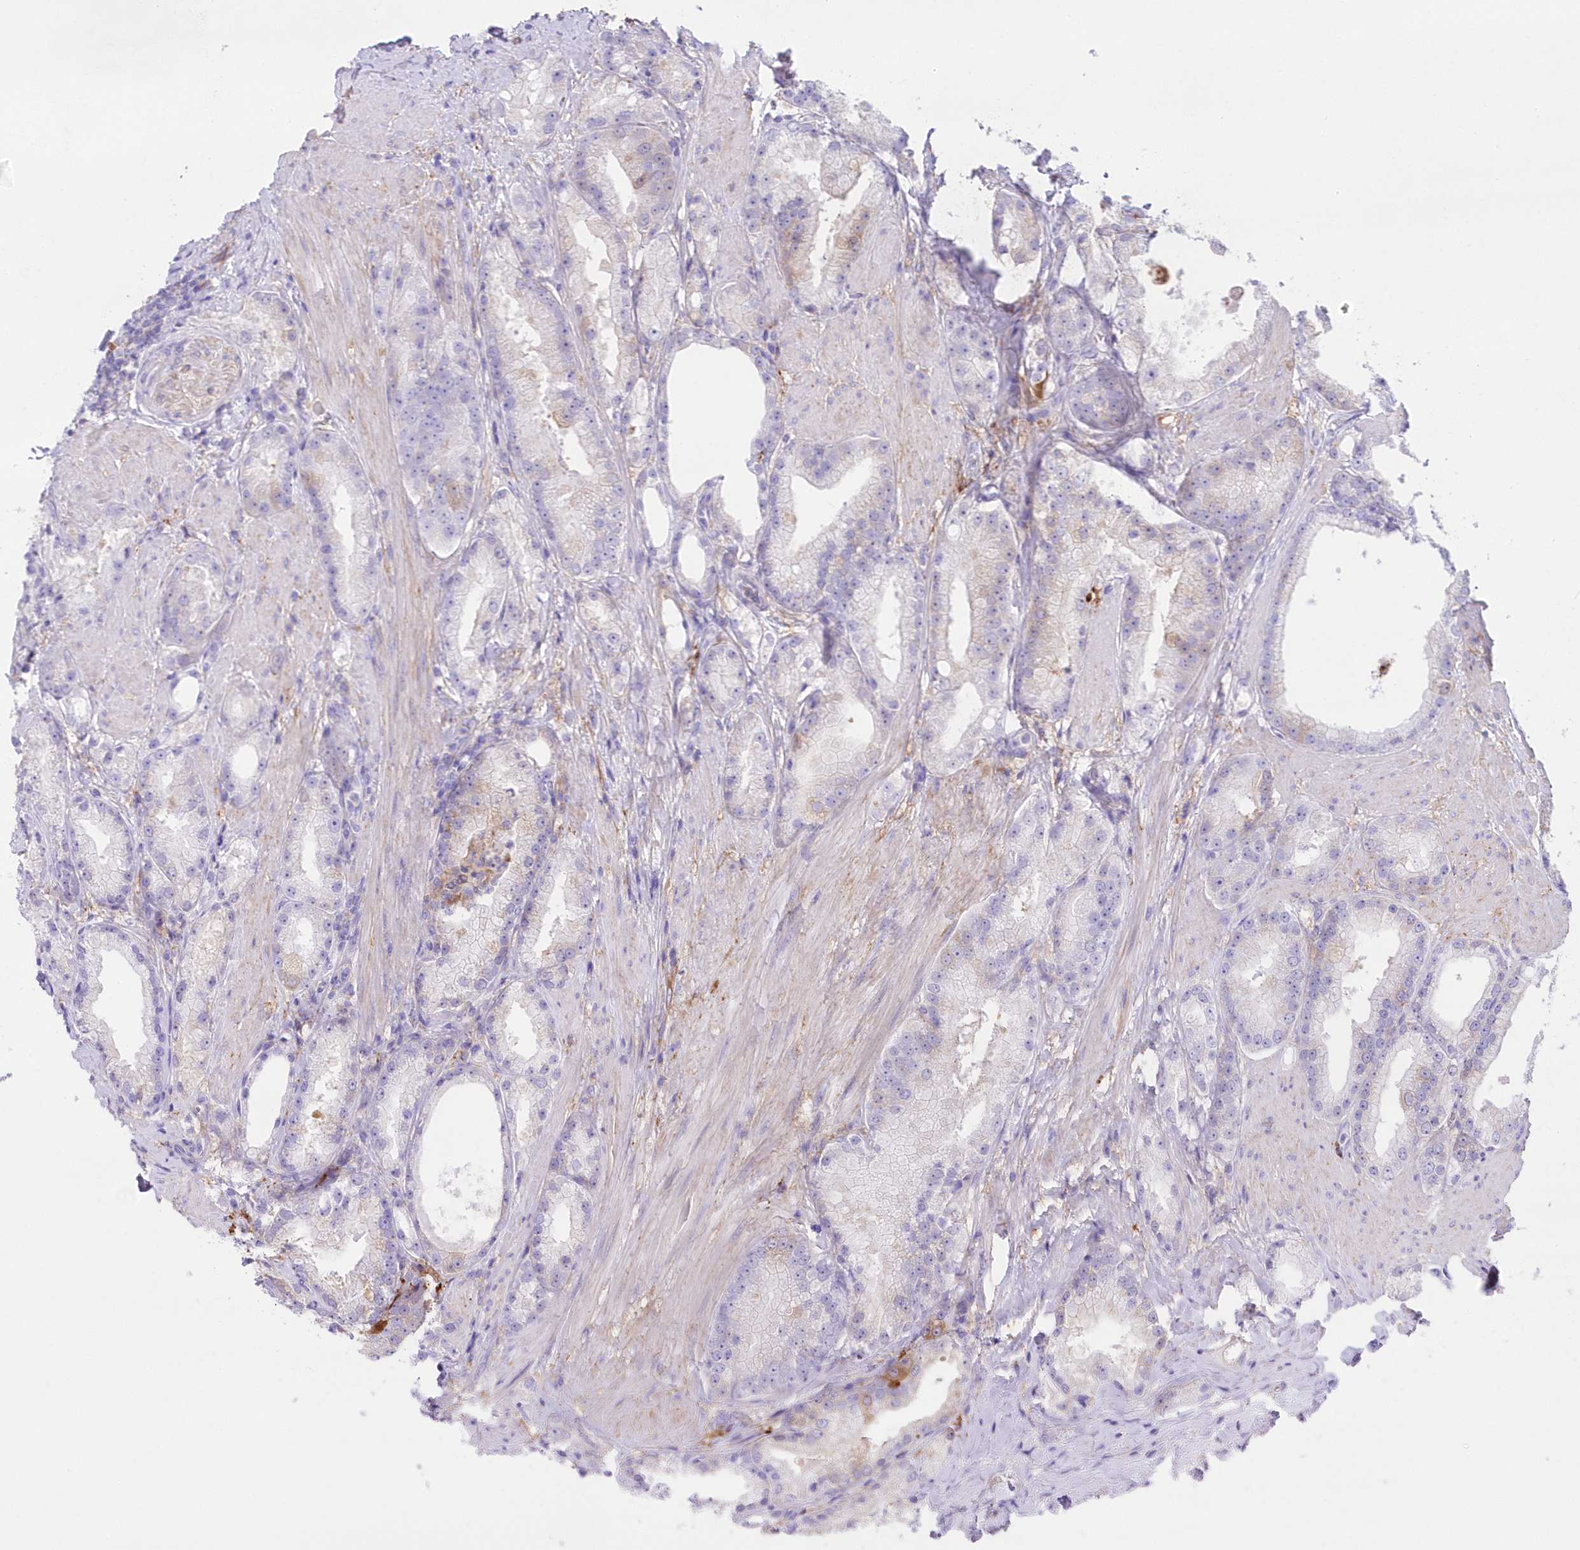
{"staining": {"intensity": "negative", "quantity": "none", "location": "none"}, "tissue": "prostate cancer", "cell_type": "Tumor cells", "image_type": "cancer", "snomed": [{"axis": "morphology", "description": "Adenocarcinoma, Low grade"}, {"axis": "topography", "description": "Prostate"}], "caption": "Immunohistochemistry image of neoplastic tissue: human low-grade adenocarcinoma (prostate) stained with DAB exhibits no significant protein staining in tumor cells.", "gene": "DNAJC19", "patient": {"sex": "male", "age": 67}}